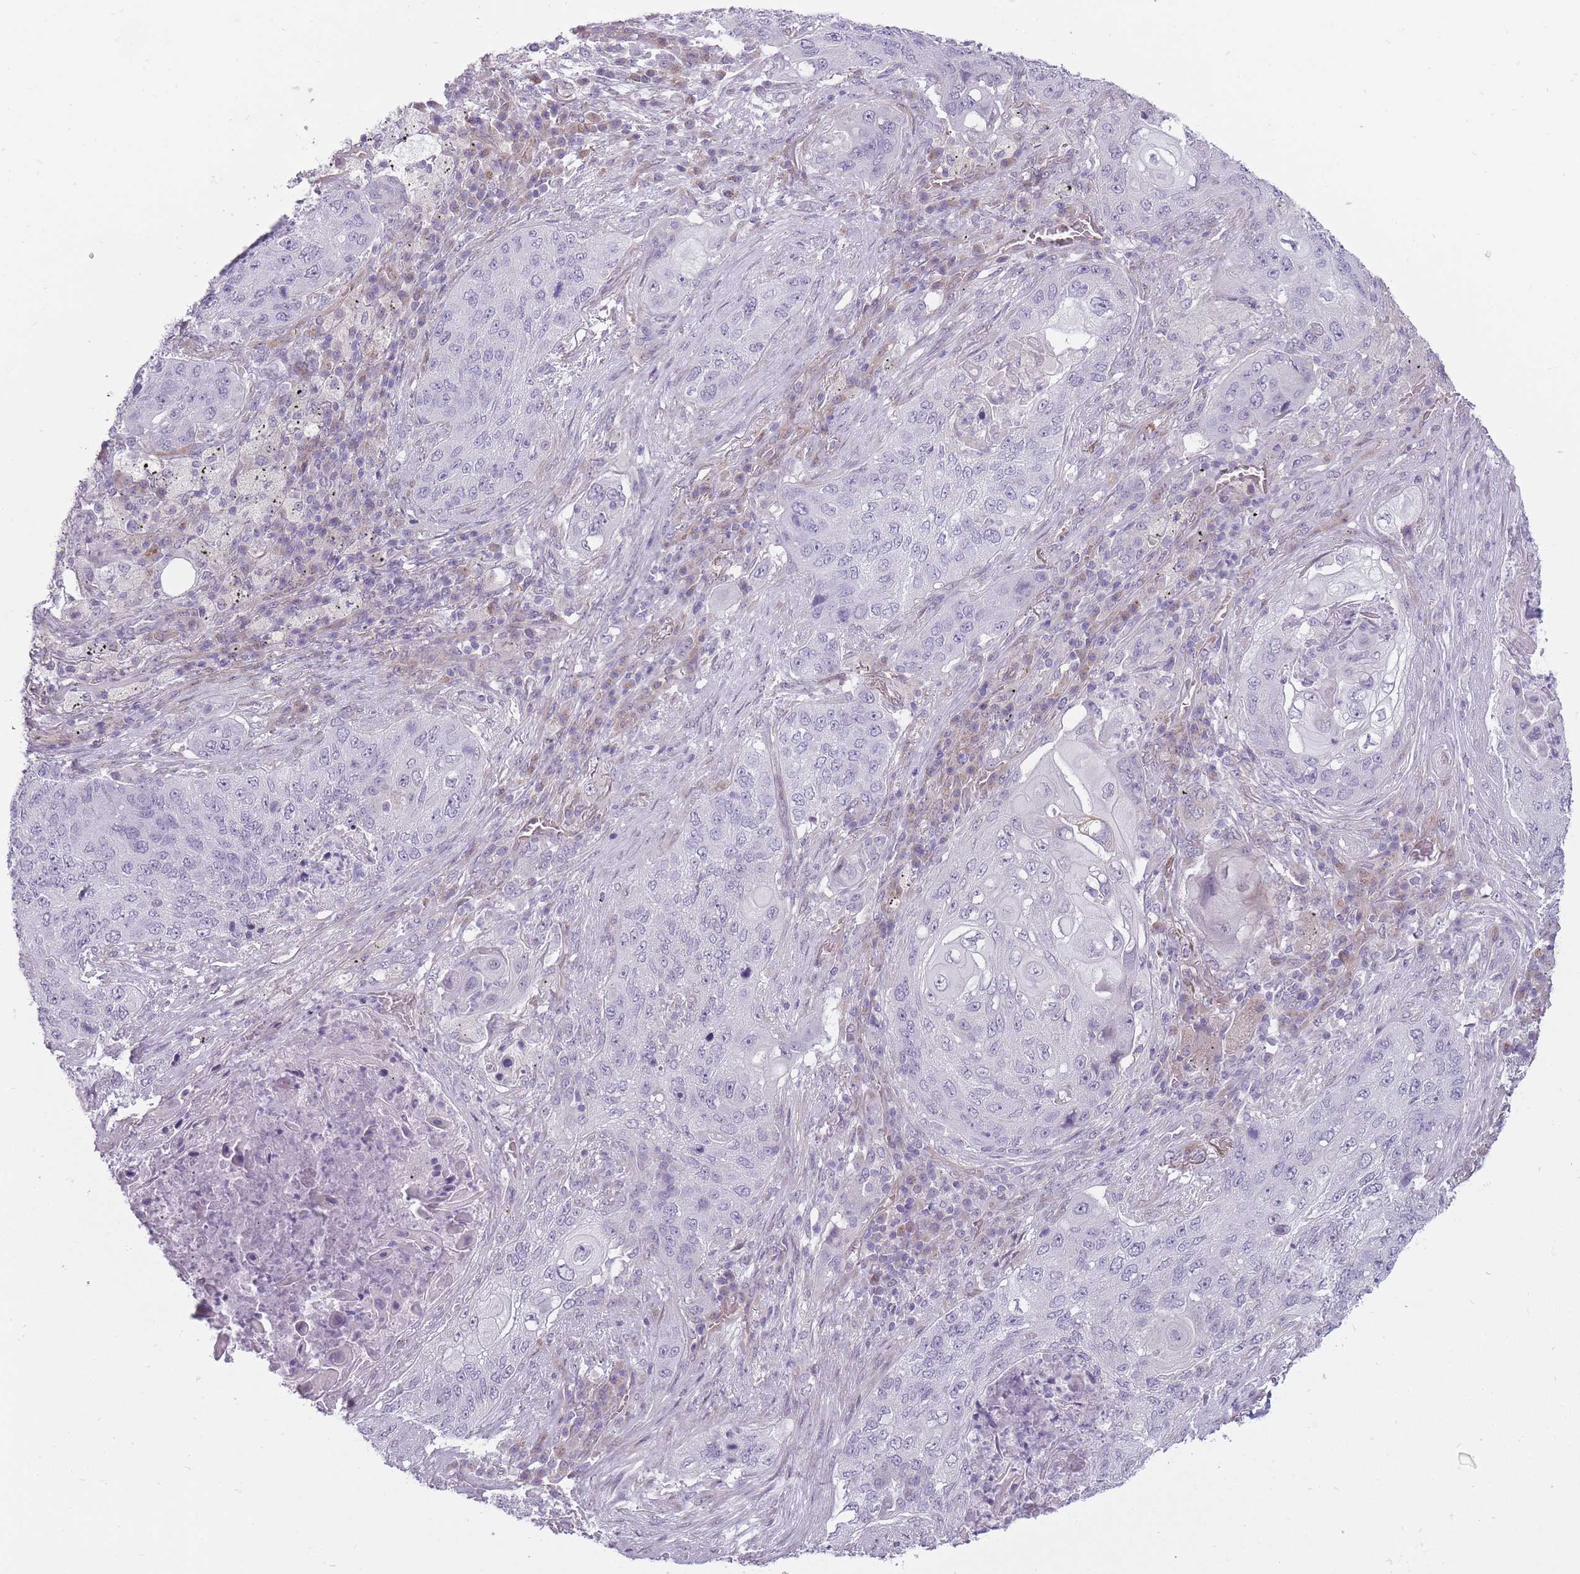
{"staining": {"intensity": "negative", "quantity": "none", "location": "none"}, "tissue": "lung cancer", "cell_type": "Tumor cells", "image_type": "cancer", "snomed": [{"axis": "morphology", "description": "Squamous cell carcinoma, NOS"}, {"axis": "topography", "description": "Lung"}], "caption": "Immunohistochemistry (IHC) histopathology image of neoplastic tissue: human lung cancer stained with DAB exhibits no significant protein staining in tumor cells.", "gene": "PGRMC2", "patient": {"sex": "female", "age": 63}}